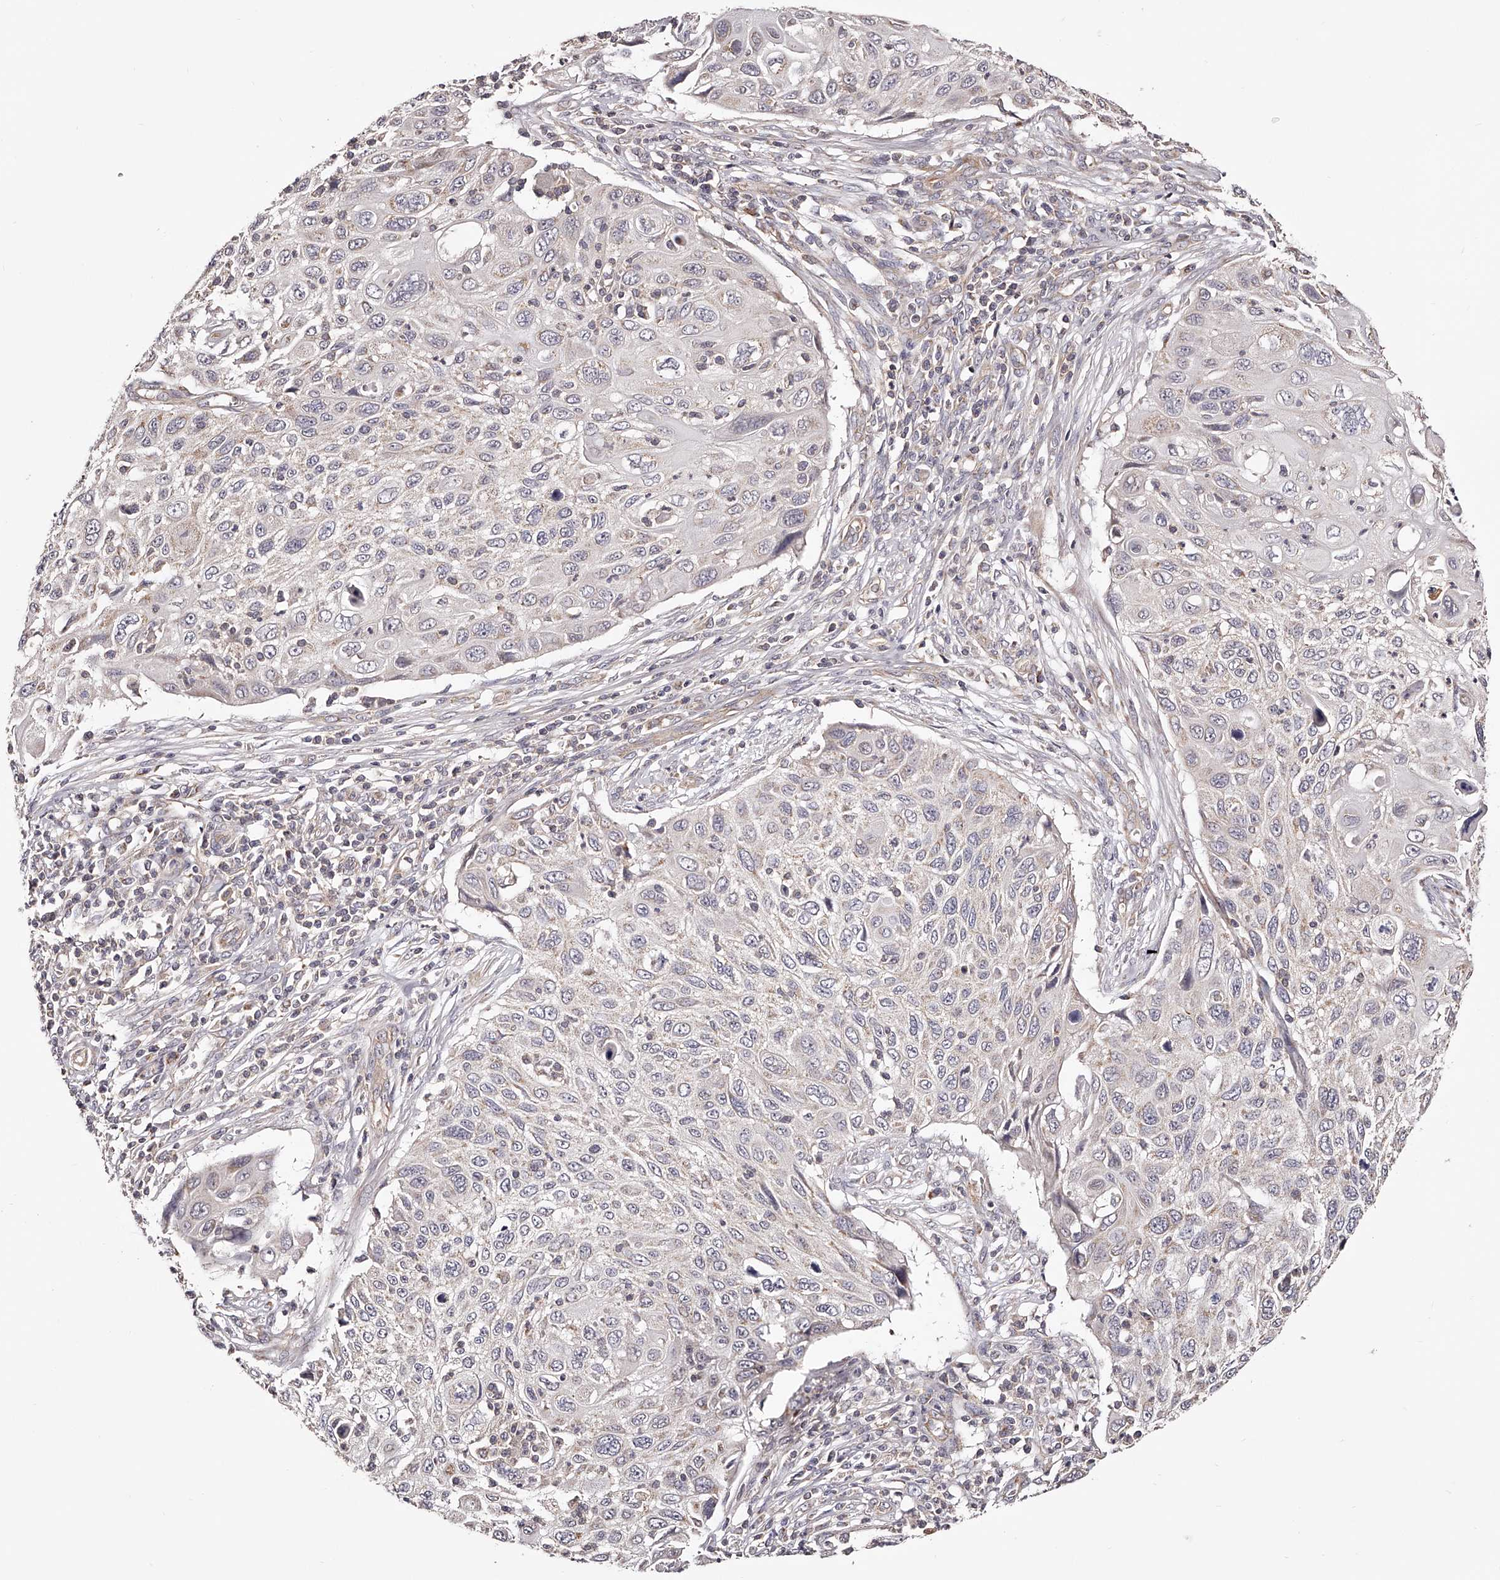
{"staining": {"intensity": "negative", "quantity": "none", "location": "none"}, "tissue": "cervical cancer", "cell_type": "Tumor cells", "image_type": "cancer", "snomed": [{"axis": "morphology", "description": "Squamous cell carcinoma, NOS"}, {"axis": "topography", "description": "Cervix"}], "caption": "The micrograph shows no significant positivity in tumor cells of squamous cell carcinoma (cervical).", "gene": "USP21", "patient": {"sex": "female", "age": 70}}